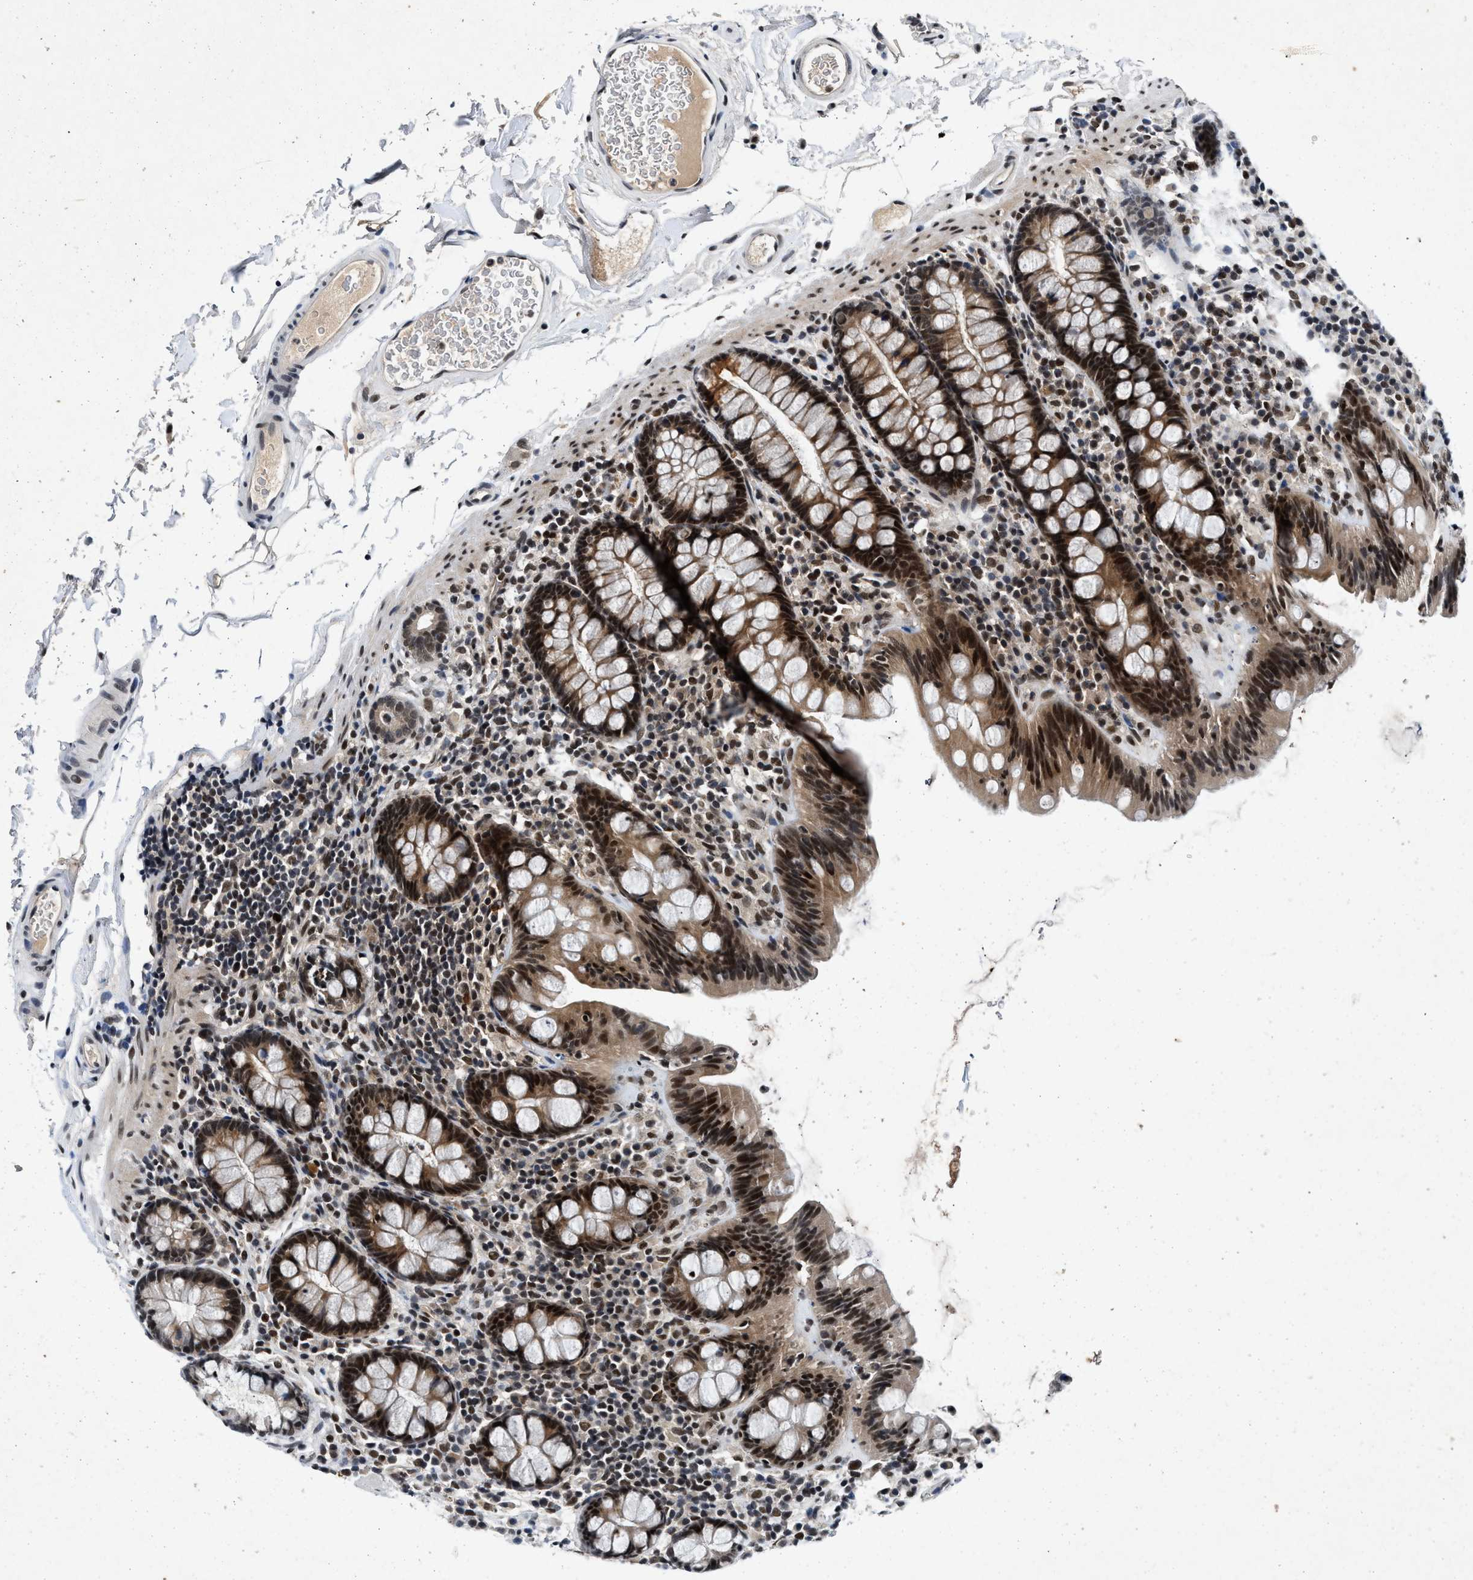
{"staining": {"intensity": "weak", "quantity": ">75%", "location": "nuclear"}, "tissue": "colon", "cell_type": "Endothelial cells", "image_type": "normal", "snomed": [{"axis": "morphology", "description": "Normal tissue, NOS"}, {"axis": "topography", "description": "Colon"}], "caption": "Immunohistochemistry histopathology image of normal colon: human colon stained using immunohistochemistry shows low levels of weak protein expression localized specifically in the nuclear of endothelial cells, appearing as a nuclear brown color.", "gene": "NCOA1", "patient": {"sex": "female", "age": 80}}